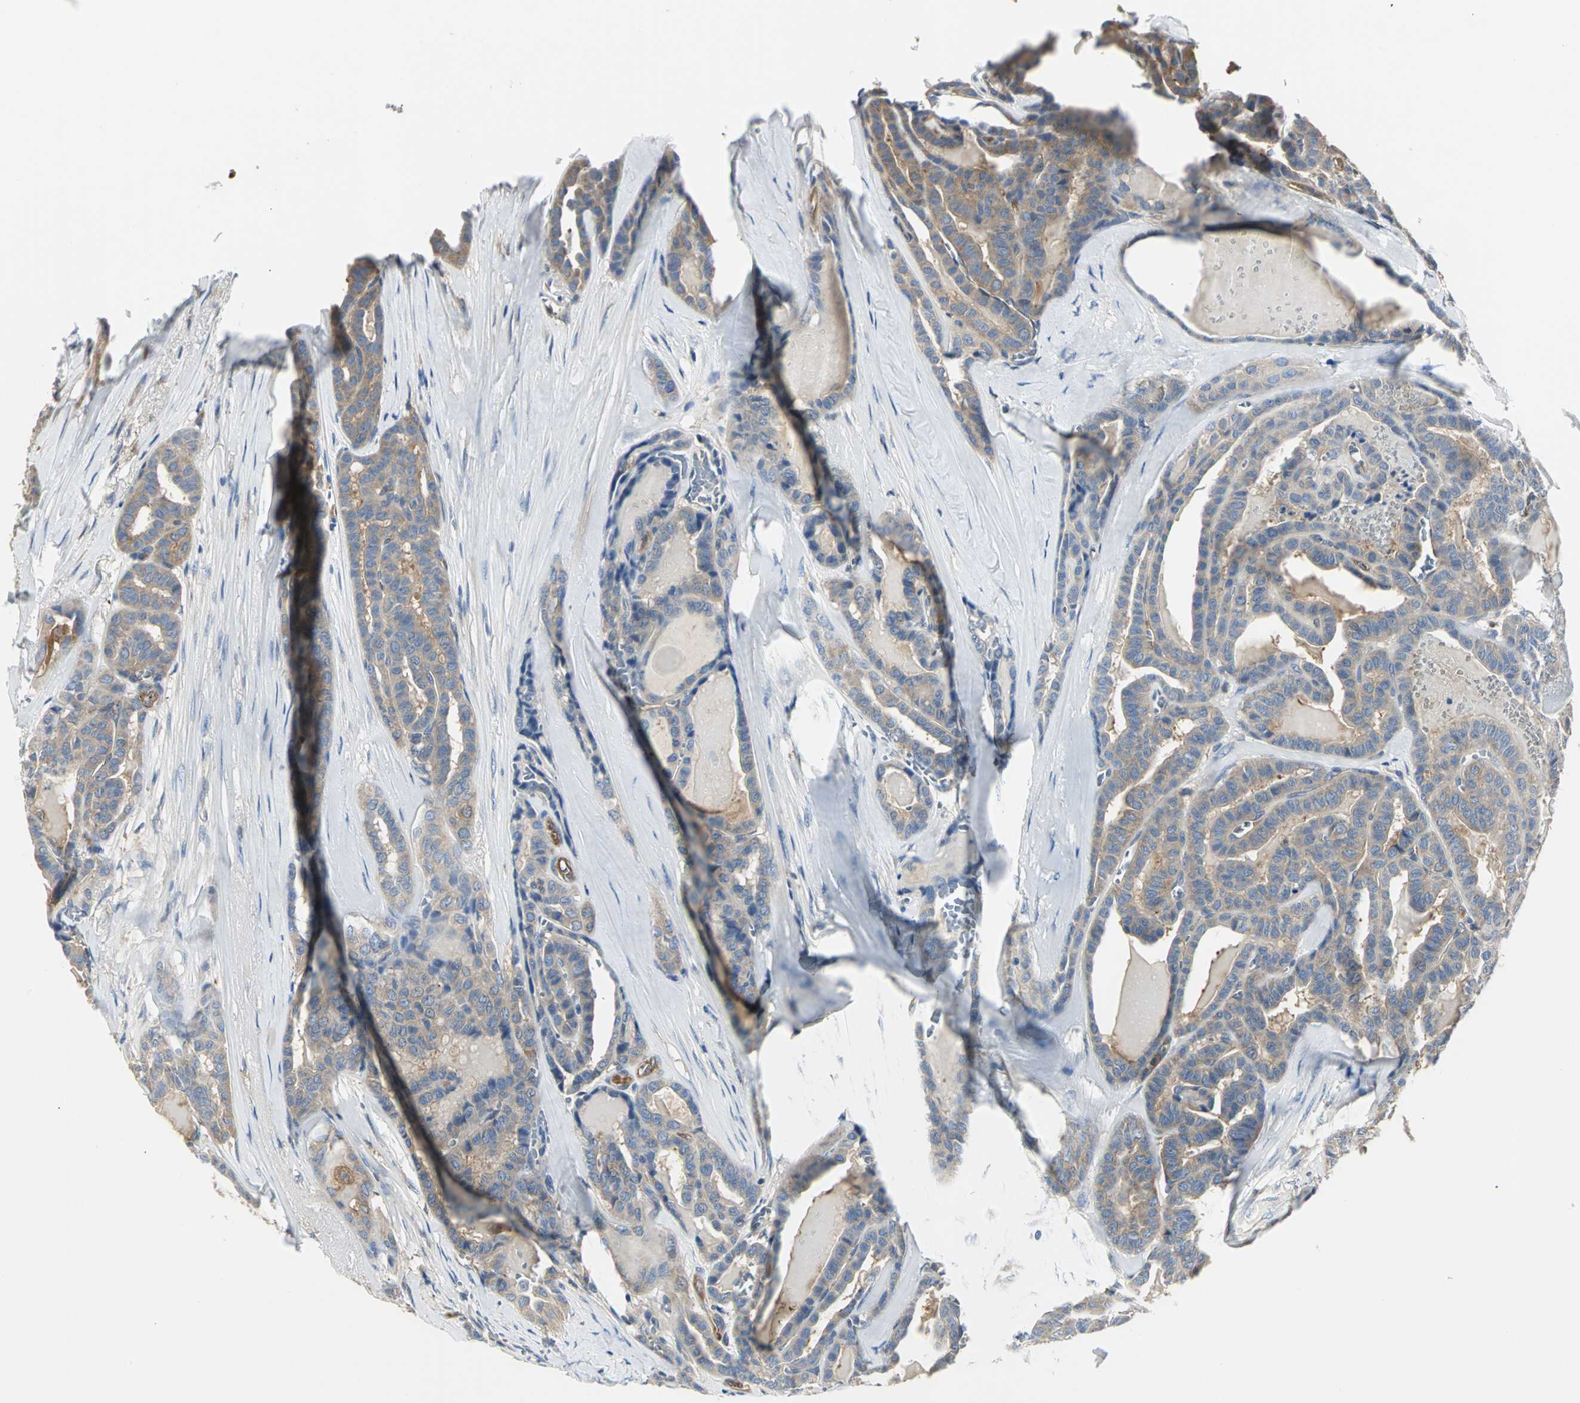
{"staining": {"intensity": "moderate", "quantity": ">75%", "location": "cytoplasmic/membranous"}, "tissue": "thyroid cancer", "cell_type": "Tumor cells", "image_type": "cancer", "snomed": [{"axis": "morphology", "description": "Carcinoma, NOS"}, {"axis": "topography", "description": "Thyroid gland"}], "caption": "This is a micrograph of immunohistochemistry staining of thyroid carcinoma, which shows moderate positivity in the cytoplasmic/membranous of tumor cells.", "gene": "CHRNB1", "patient": {"sex": "female", "age": 91}}